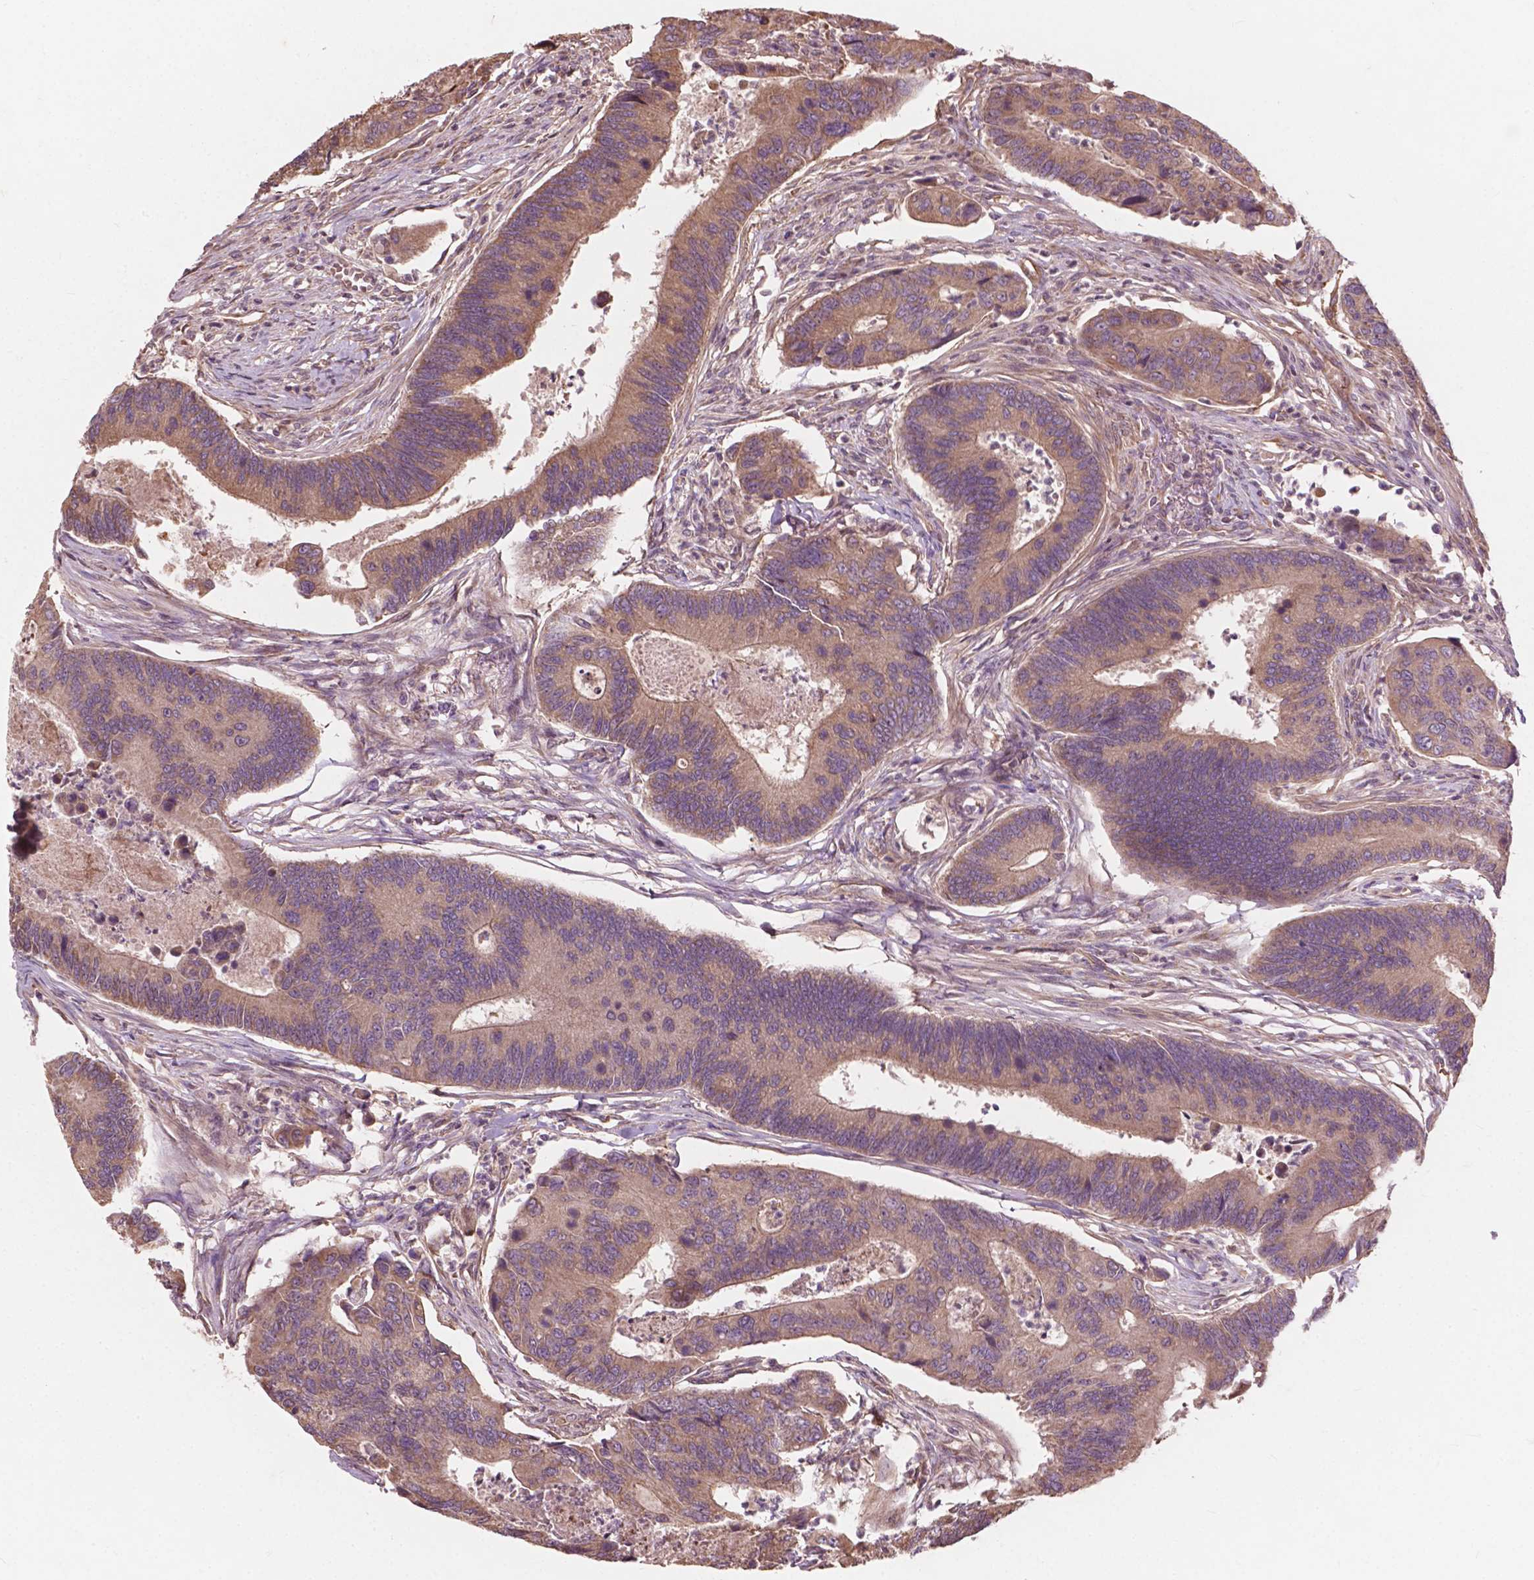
{"staining": {"intensity": "moderate", "quantity": "25%-75%", "location": "cytoplasmic/membranous"}, "tissue": "colorectal cancer", "cell_type": "Tumor cells", "image_type": "cancer", "snomed": [{"axis": "morphology", "description": "Adenocarcinoma, NOS"}, {"axis": "topography", "description": "Colon"}], "caption": "Human colorectal cancer stained for a protein (brown) displays moderate cytoplasmic/membranous positive expression in approximately 25%-75% of tumor cells.", "gene": "CDC42BPA", "patient": {"sex": "female", "age": 67}}